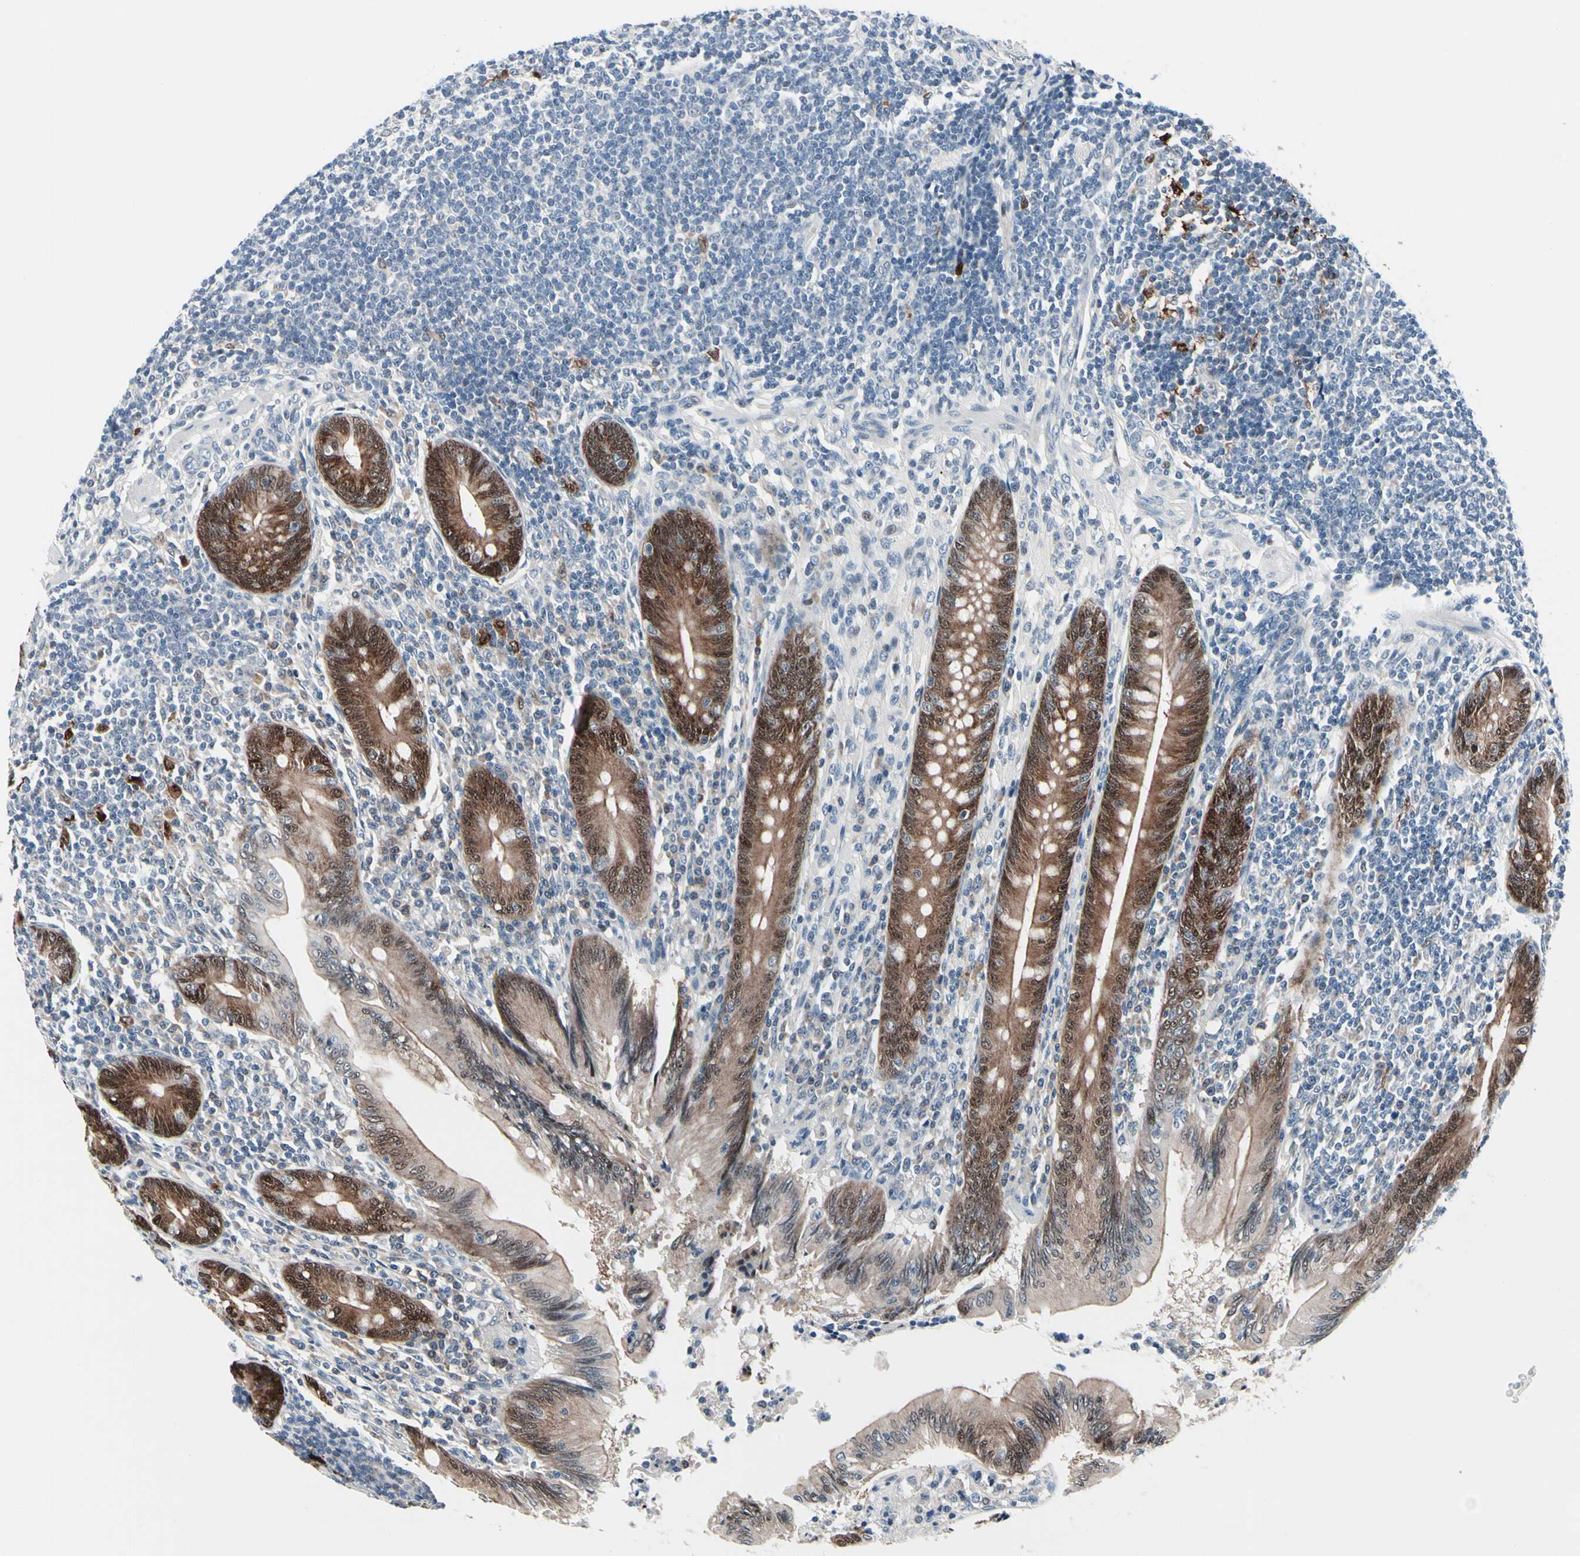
{"staining": {"intensity": "strong", "quantity": ">75%", "location": "cytoplasmic/membranous,nuclear"}, "tissue": "appendix", "cell_type": "Glandular cells", "image_type": "normal", "snomed": [{"axis": "morphology", "description": "Normal tissue, NOS"}, {"axis": "morphology", "description": "Inflammation, NOS"}, {"axis": "topography", "description": "Appendix"}], "caption": "About >75% of glandular cells in benign human appendix reveal strong cytoplasmic/membranous,nuclear protein positivity as visualized by brown immunohistochemical staining.", "gene": "TXN", "patient": {"sex": "male", "age": 46}}